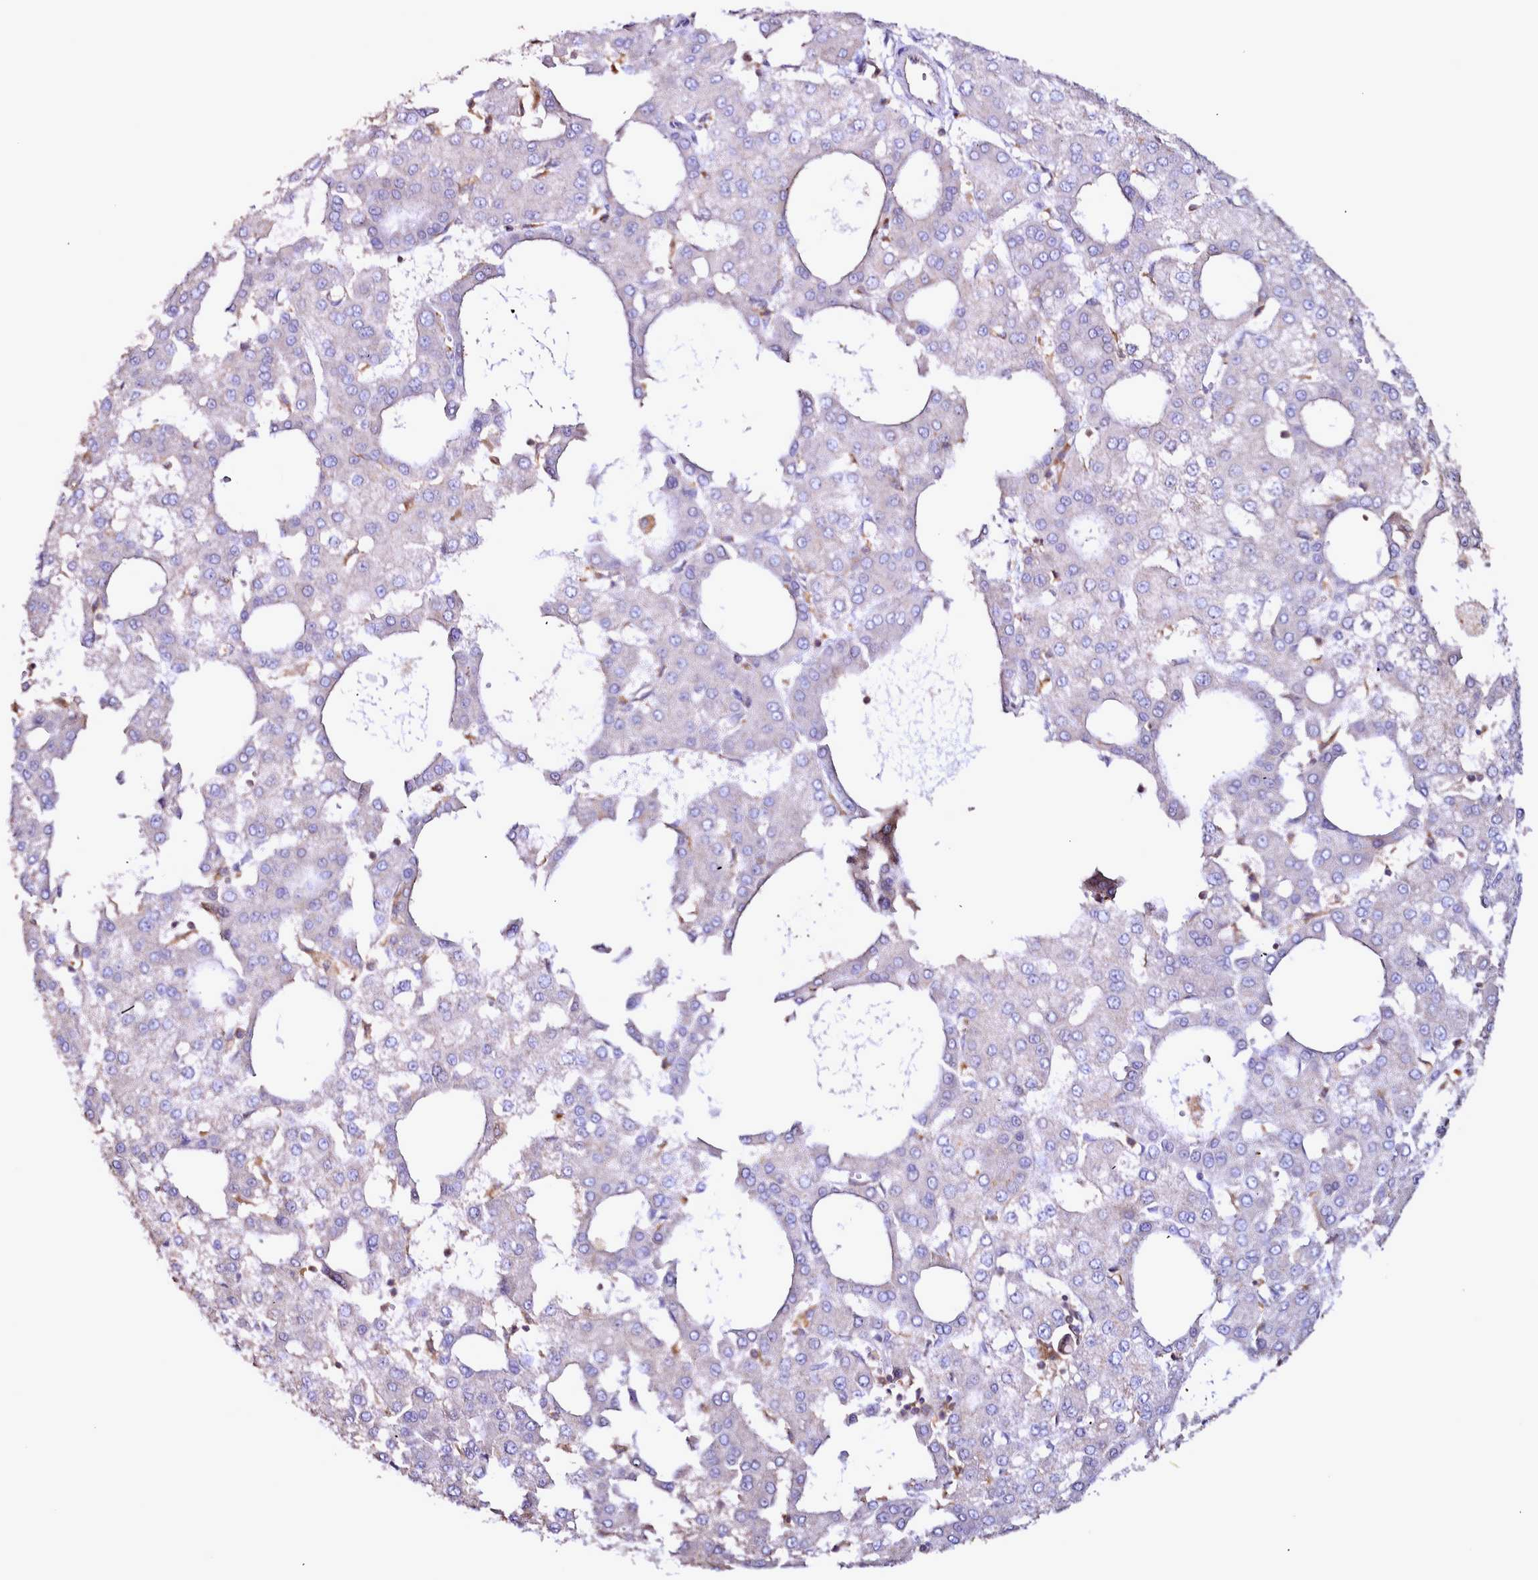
{"staining": {"intensity": "negative", "quantity": "none", "location": "none"}, "tissue": "liver cancer", "cell_type": "Tumor cells", "image_type": "cancer", "snomed": [{"axis": "morphology", "description": "Carcinoma, Hepatocellular, NOS"}, {"axis": "topography", "description": "Liver"}], "caption": "This is an immunohistochemistry micrograph of human liver hepatocellular carcinoma. There is no staining in tumor cells.", "gene": "NCKAP1L", "patient": {"sex": "male", "age": 47}}